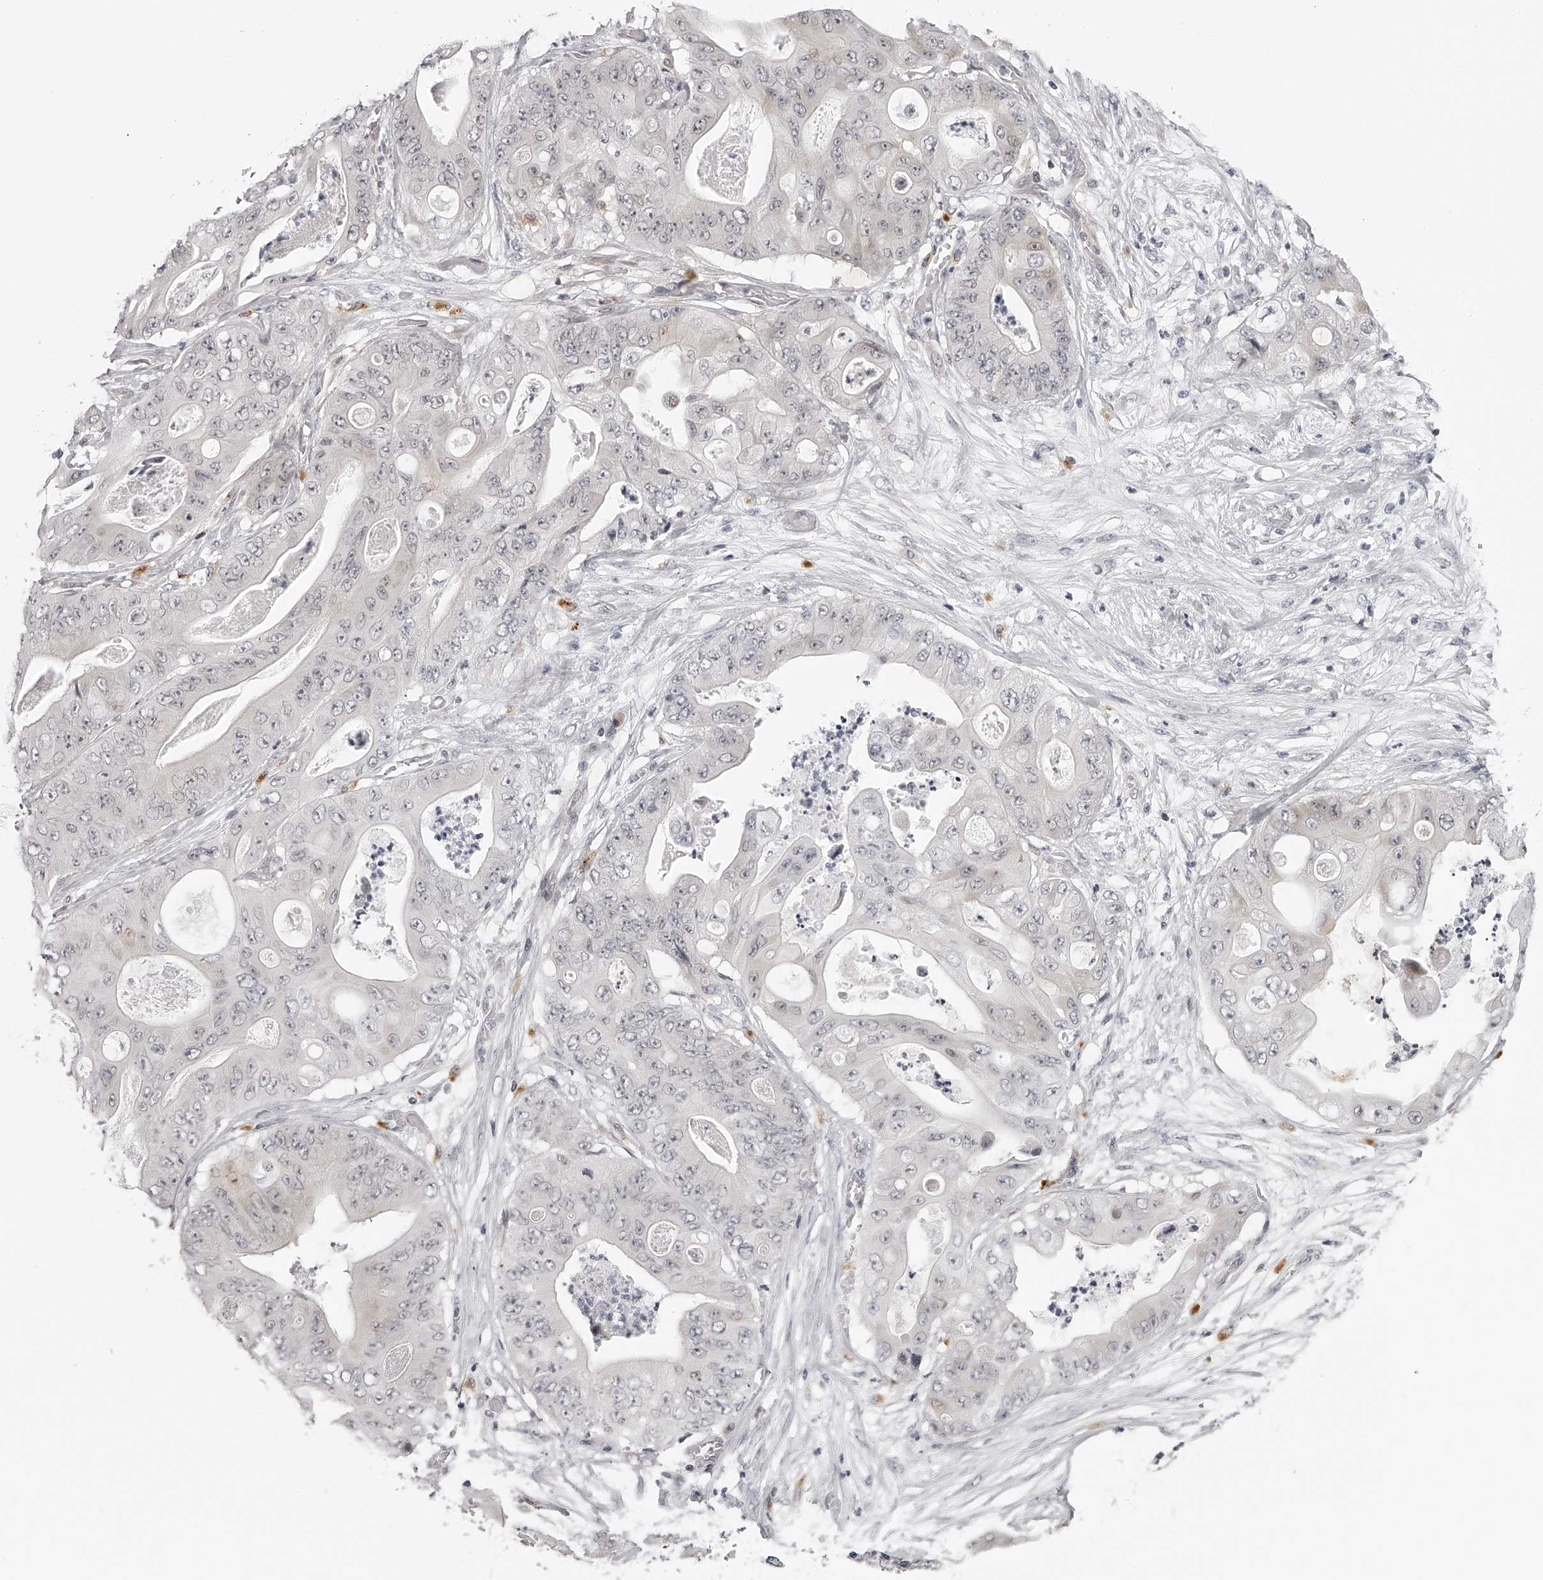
{"staining": {"intensity": "negative", "quantity": "none", "location": "none"}, "tissue": "stomach cancer", "cell_type": "Tumor cells", "image_type": "cancer", "snomed": [{"axis": "morphology", "description": "Adenocarcinoma, NOS"}, {"axis": "topography", "description": "Stomach"}], "caption": "Protein analysis of adenocarcinoma (stomach) exhibits no significant staining in tumor cells. (Stains: DAB (3,3'-diaminobenzidine) immunohistochemistry (IHC) with hematoxylin counter stain, Microscopy: brightfield microscopy at high magnification).", "gene": "RNF220", "patient": {"sex": "female", "age": 73}}